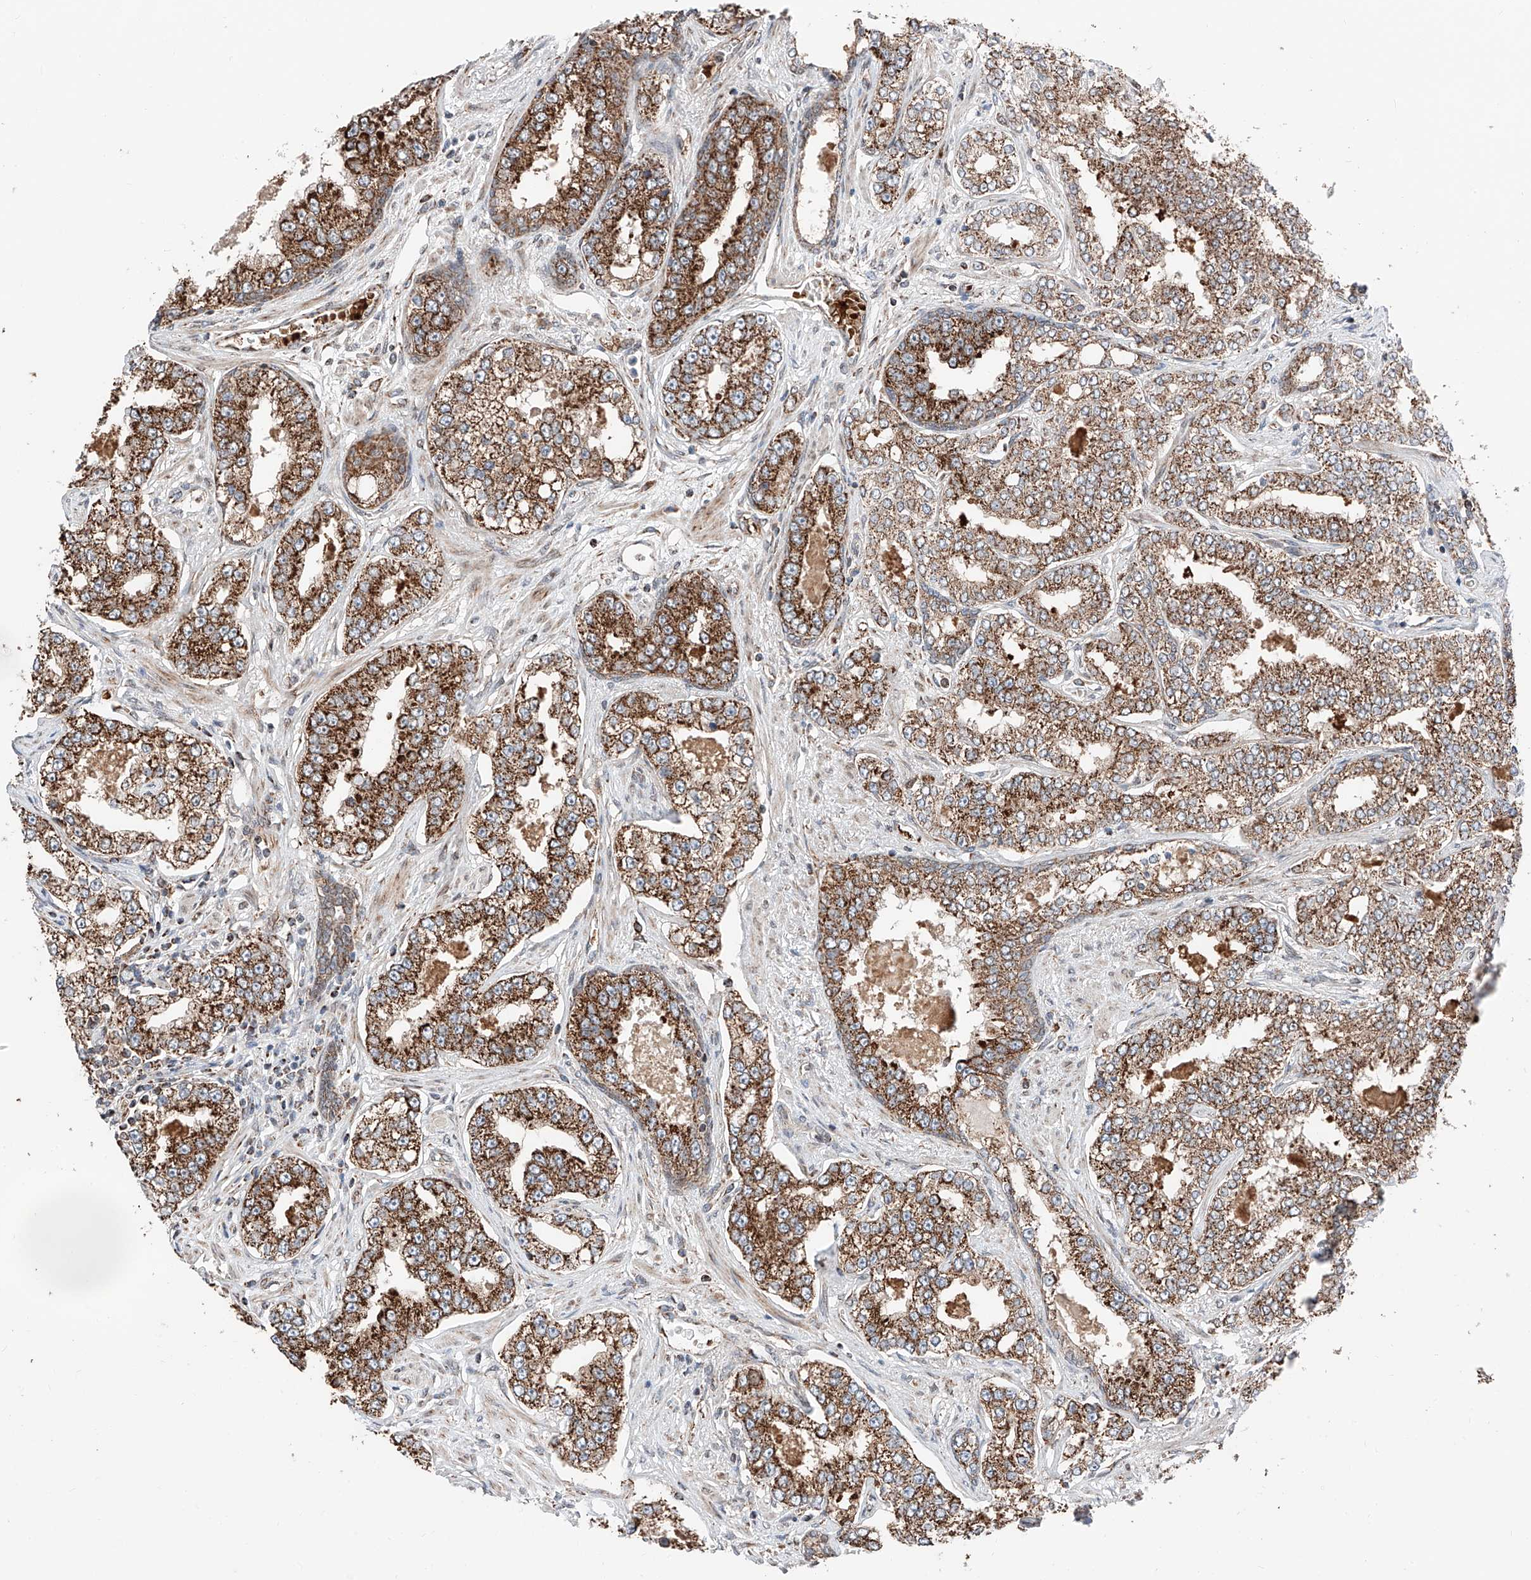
{"staining": {"intensity": "strong", "quantity": ">75%", "location": "cytoplasmic/membranous"}, "tissue": "prostate cancer", "cell_type": "Tumor cells", "image_type": "cancer", "snomed": [{"axis": "morphology", "description": "Normal tissue, NOS"}, {"axis": "morphology", "description": "Adenocarcinoma, High grade"}, {"axis": "topography", "description": "Prostate"}], "caption": "Protein staining demonstrates strong cytoplasmic/membranous positivity in approximately >75% of tumor cells in prostate cancer.", "gene": "ZSCAN29", "patient": {"sex": "male", "age": 83}}